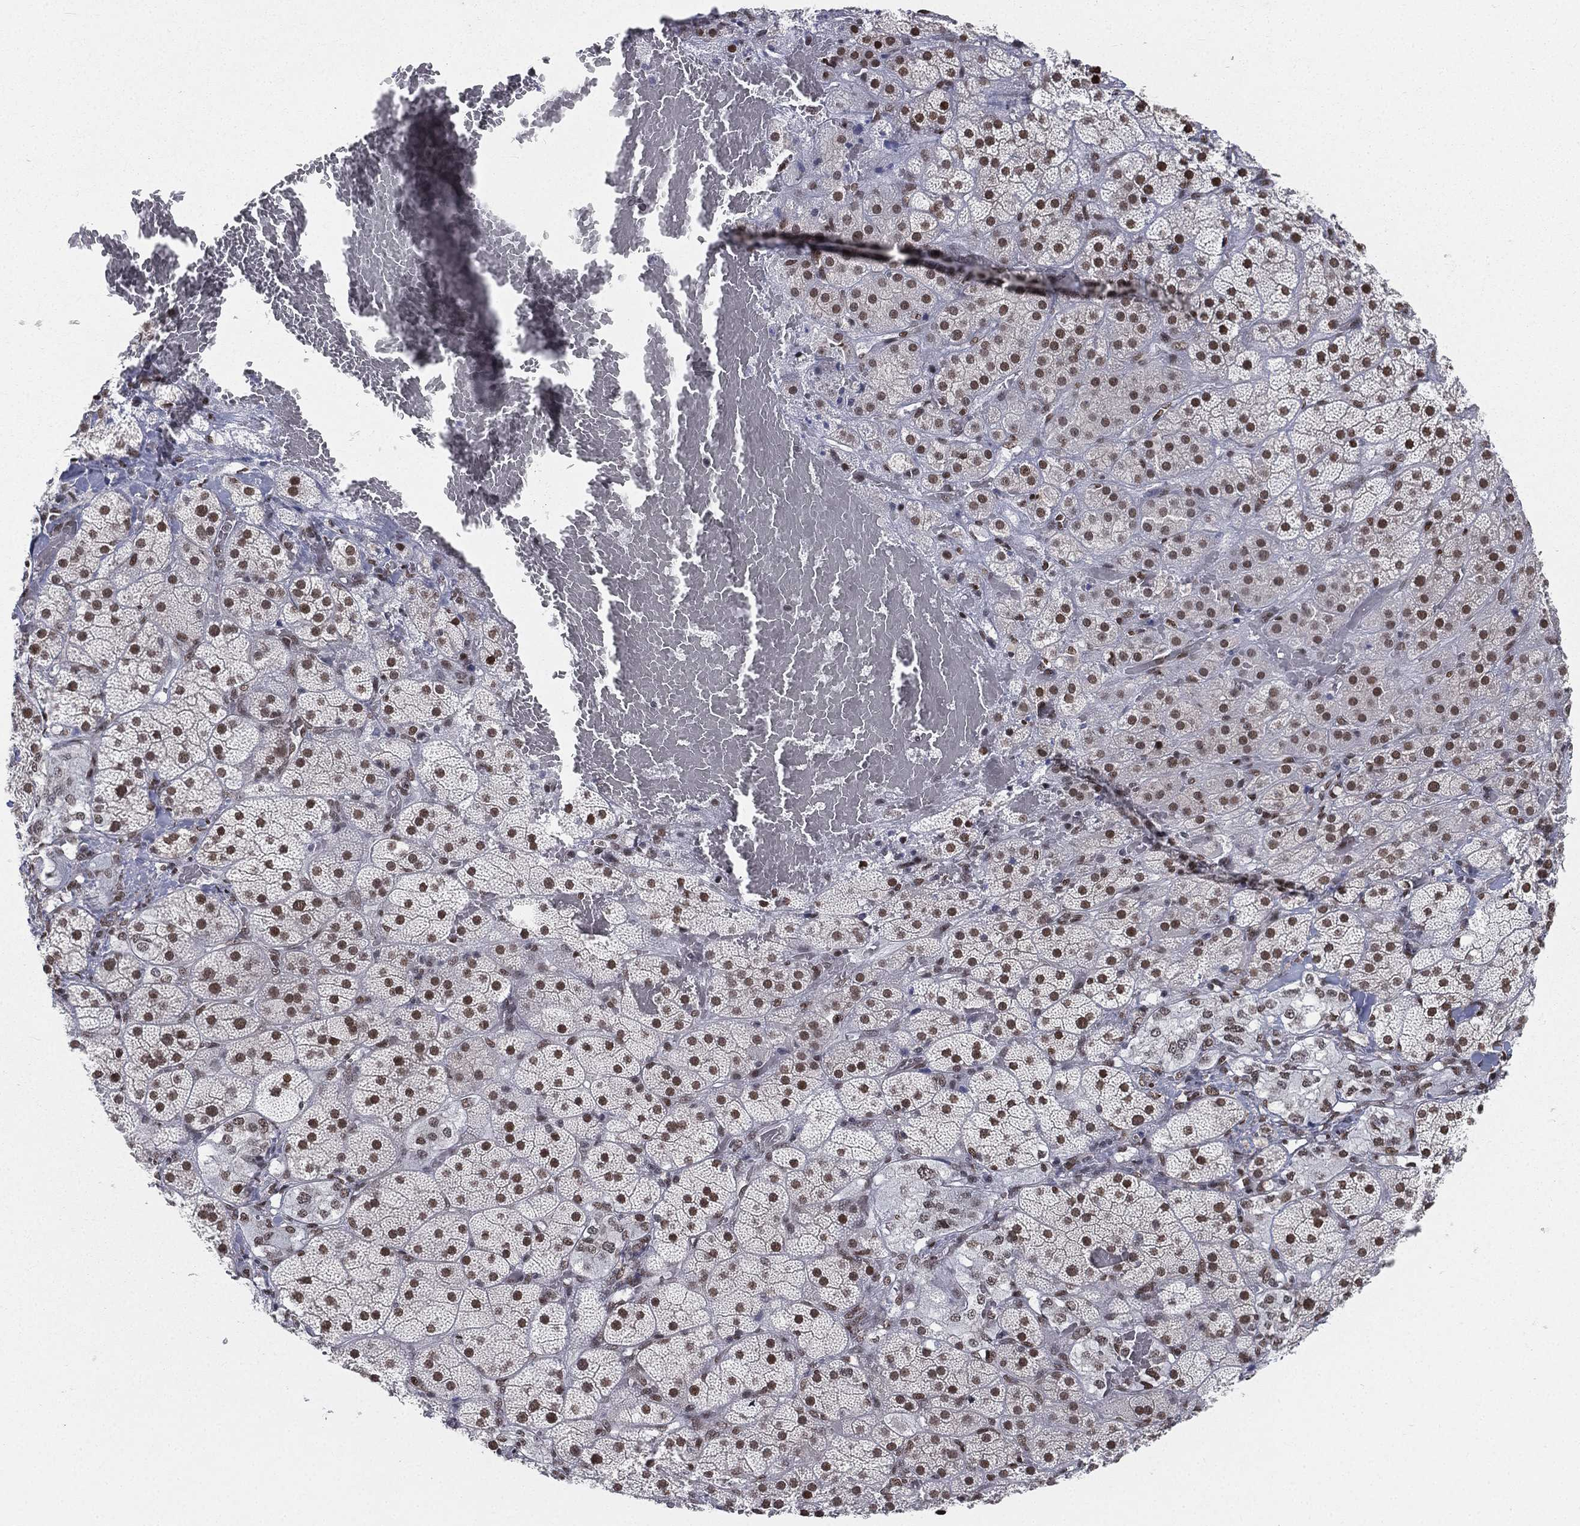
{"staining": {"intensity": "strong", "quantity": "25%-75%", "location": "nuclear"}, "tissue": "adrenal gland", "cell_type": "Glandular cells", "image_type": "normal", "snomed": [{"axis": "morphology", "description": "Normal tissue, NOS"}, {"axis": "topography", "description": "Adrenal gland"}], "caption": "Immunohistochemistry of normal adrenal gland shows high levels of strong nuclear staining in approximately 25%-75% of glandular cells. (DAB IHC, brown staining for protein, blue staining for nuclei).", "gene": "FUBP3", "patient": {"sex": "male", "age": 57}}